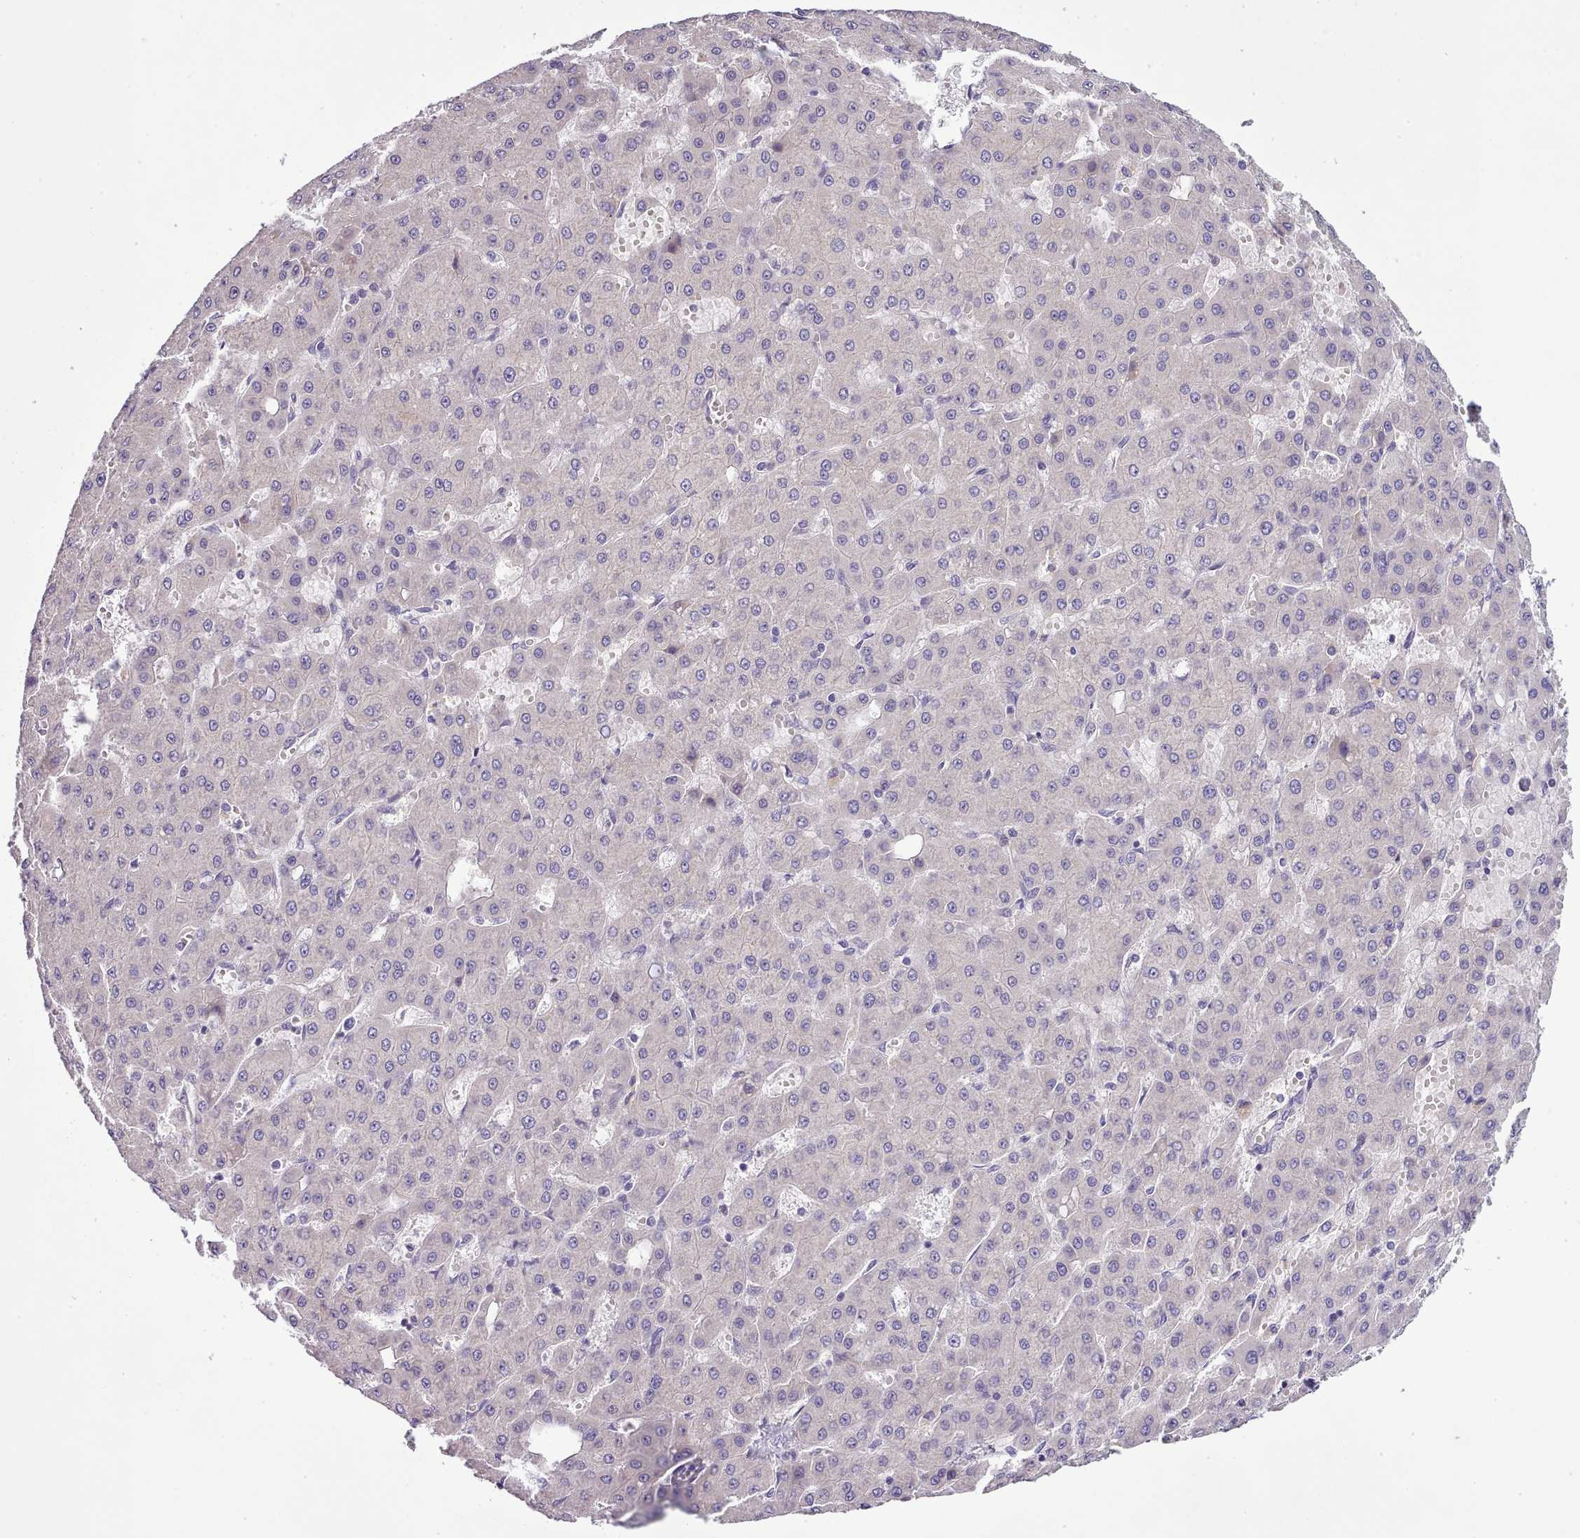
{"staining": {"intensity": "negative", "quantity": "none", "location": "none"}, "tissue": "liver cancer", "cell_type": "Tumor cells", "image_type": "cancer", "snomed": [{"axis": "morphology", "description": "Carcinoma, Hepatocellular, NOS"}, {"axis": "topography", "description": "Liver"}], "caption": "Immunohistochemical staining of liver cancer (hepatocellular carcinoma) exhibits no significant expression in tumor cells.", "gene": "SETX", "patient": {"sex": "male", "age": 47}}